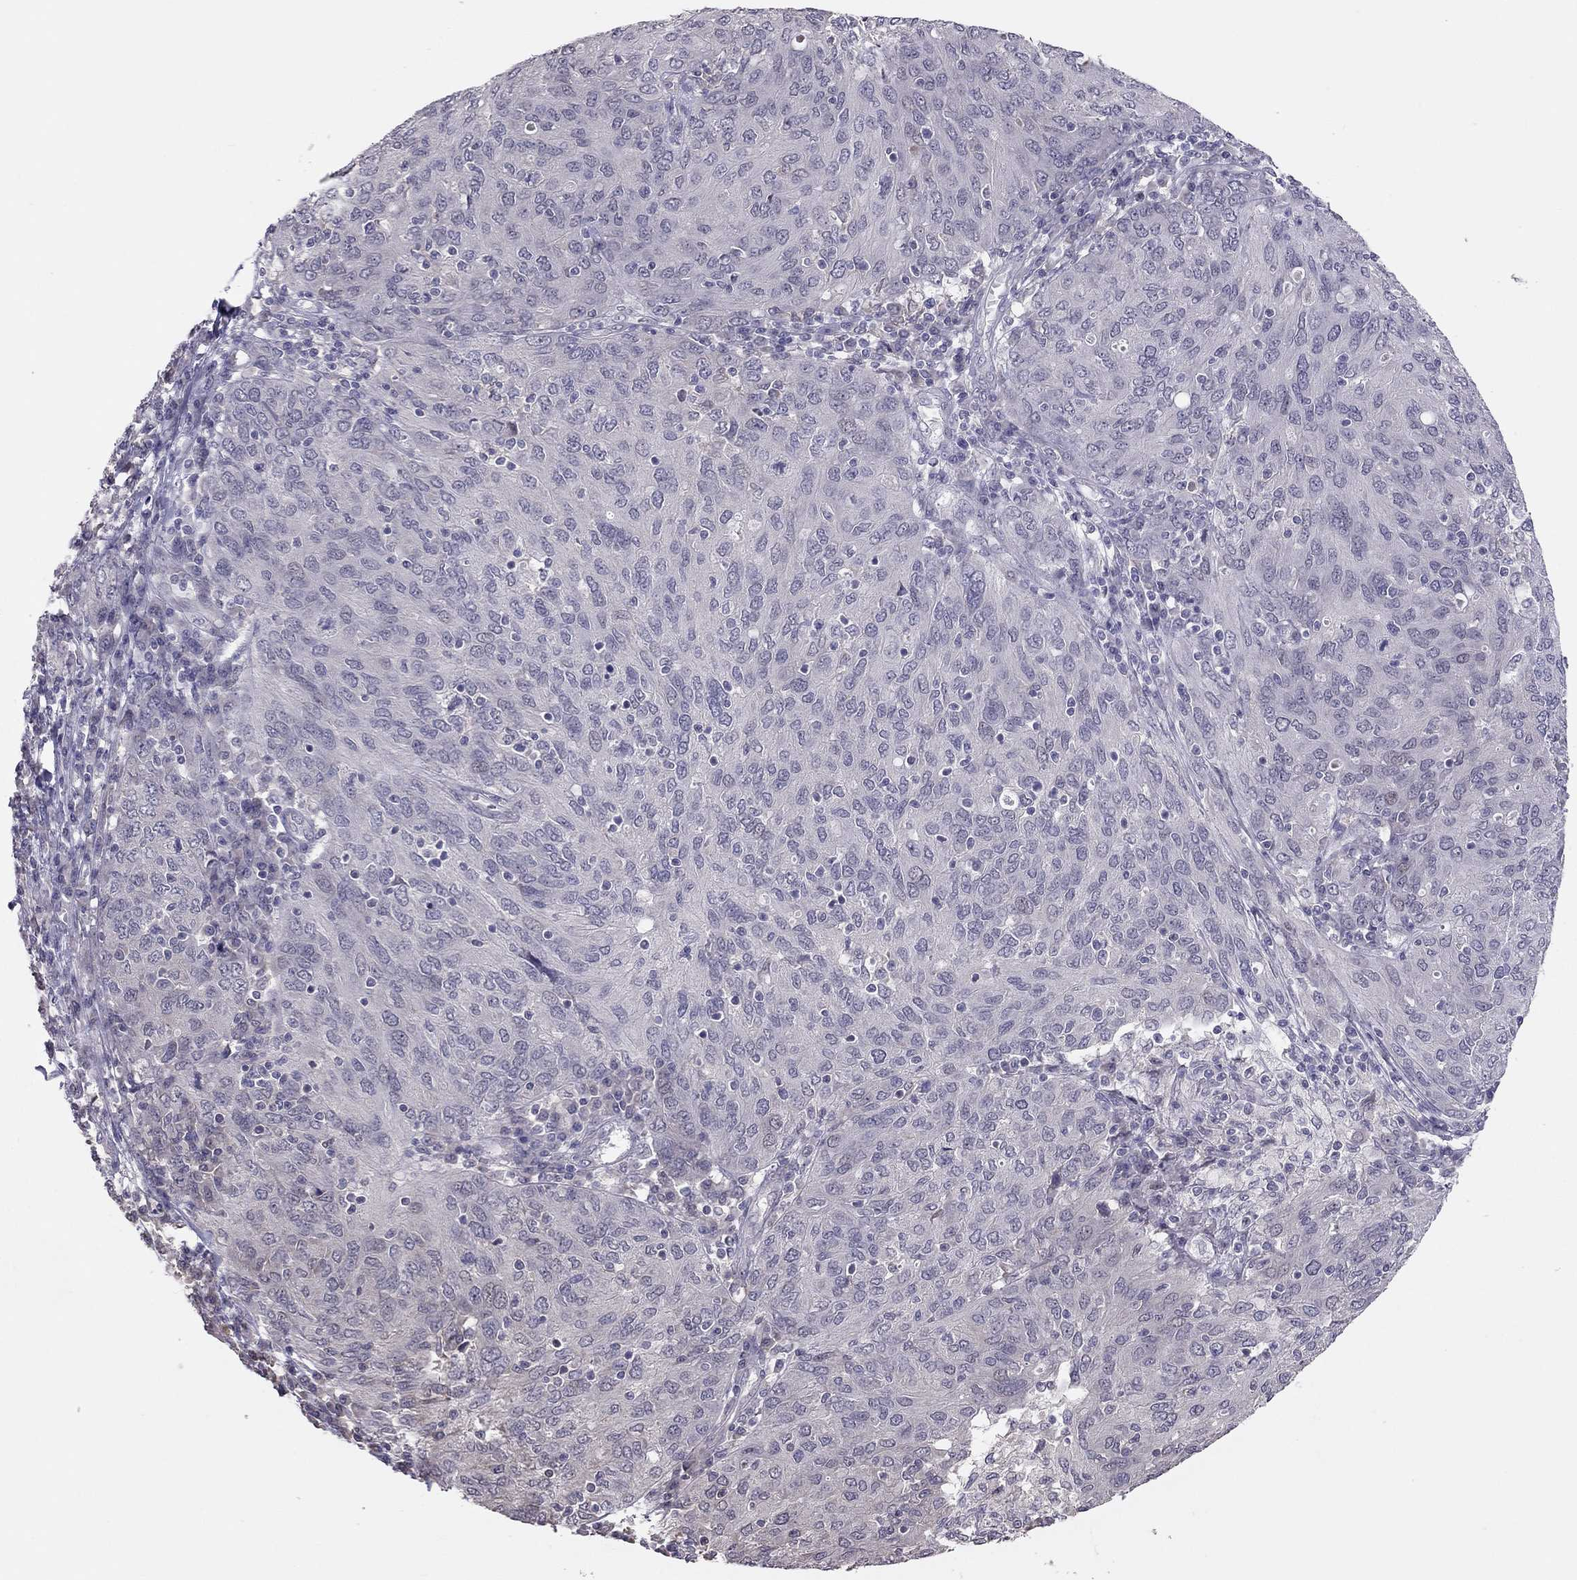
{"staining": {"intensity": "negative", "quantity": "none", "location": "none"}, "tissue": "ovarian cancer", "cell_type": "Tumor cells", "image_type": "cancer", "snomed": [{"axis": "morphology", "description": "Carcinoma, endometroid"}, {"axis": "topography", "description": "Ovary"}], "caption": "DAB (3,3'-diaminobenzidine) immunohistochemical staining of ovarian cancer shows no significant positivity in tumor cells.", "gene": "HSF2BP", "patient": {"sex": "female", "age": 50}}